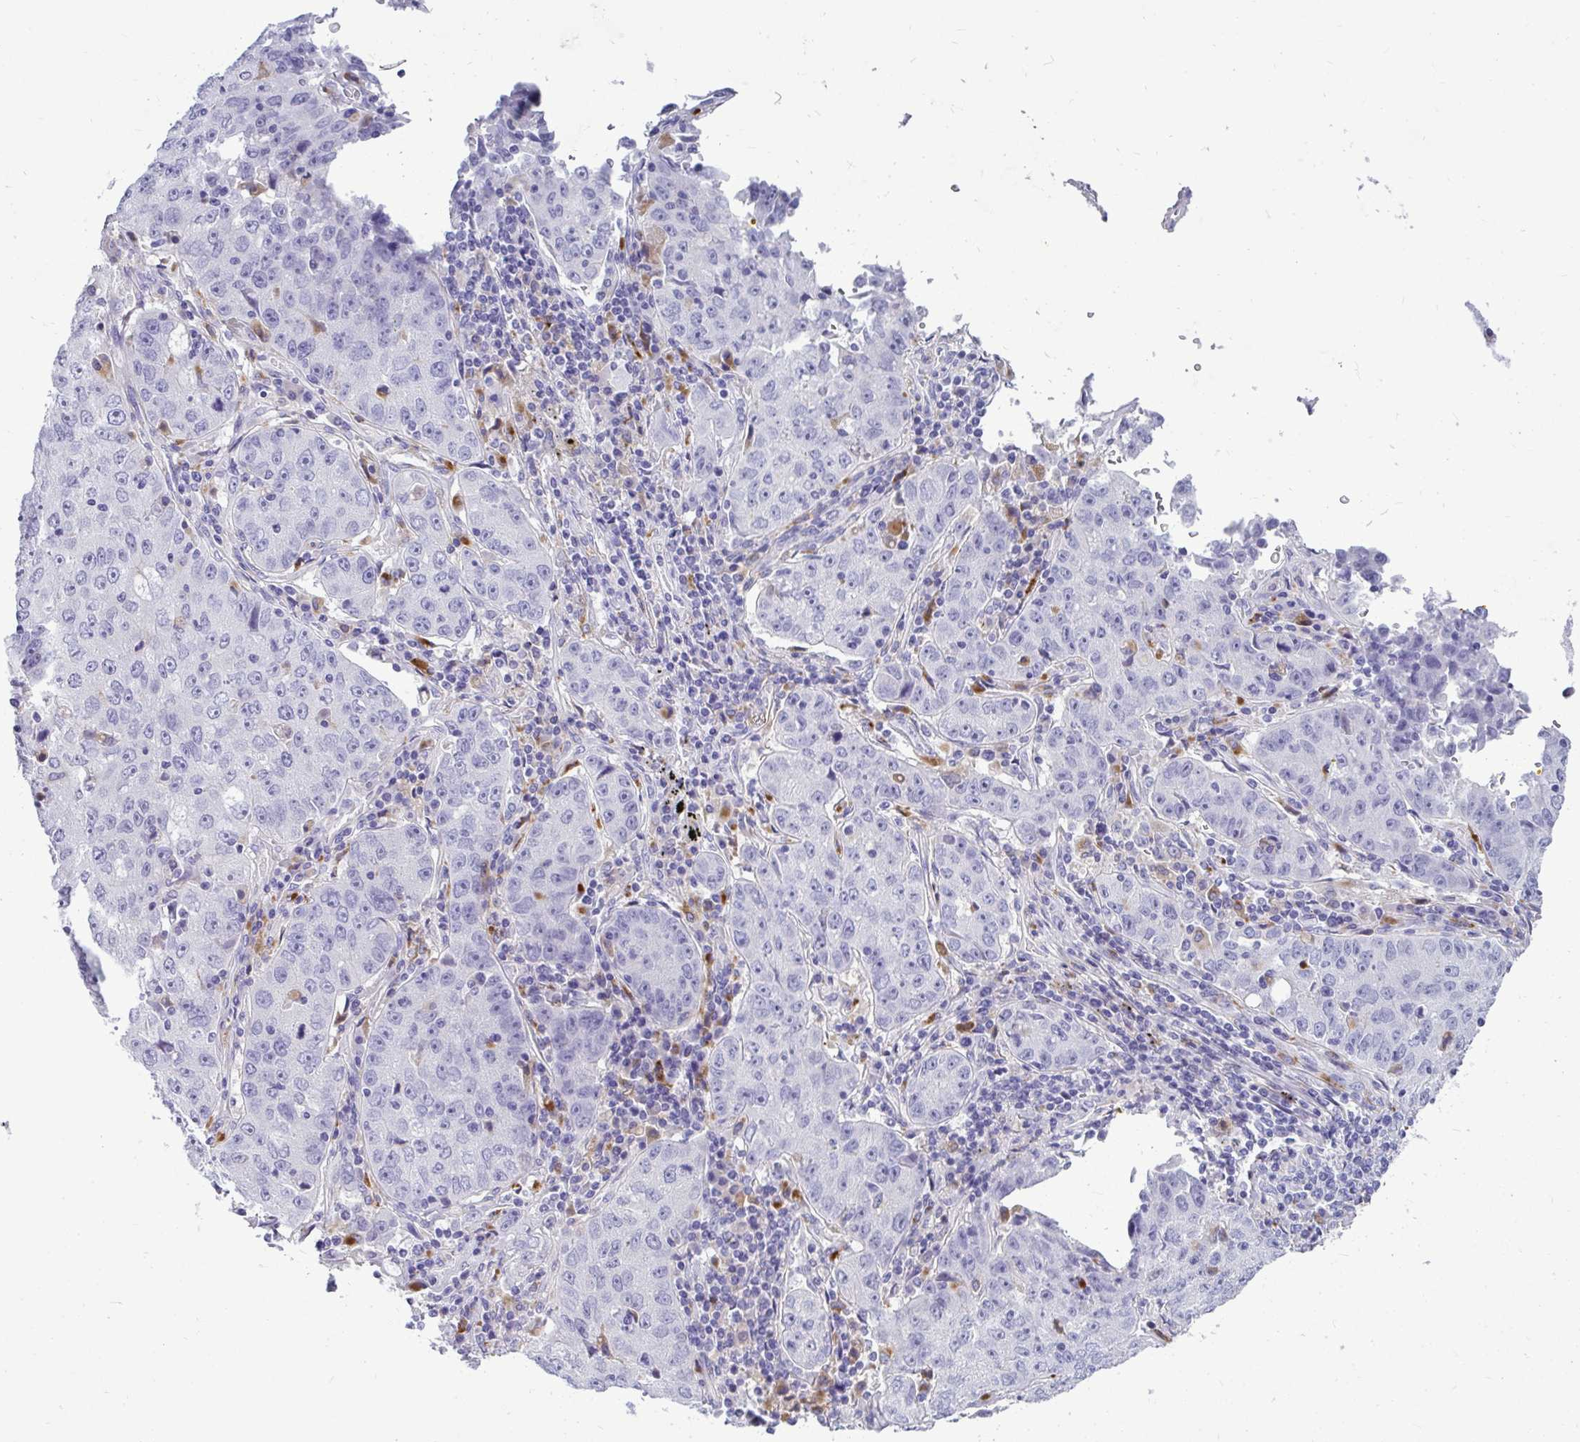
{"staining": {"intensity": "negative", "quantity": "none", "location": "none"}, "tissue": "lung cancer", "cell_type": "Tumor cells", "image_type": "cancer", "snomed": [{"axis": "morphology", "description": "Normal morphology"}, {"axis": "morphology", "description": "Adenocarcinoma, NOS"}, {"axis": "topography", "description": "Lymph node"}, {"axis": "topography", "description": "Lung"}], "caption": "Tumor cells are negative for protein expression in human lung adenocarcinoma.", "gene": "CTSZ", "patient": {"sex": "female", "age": 57}}